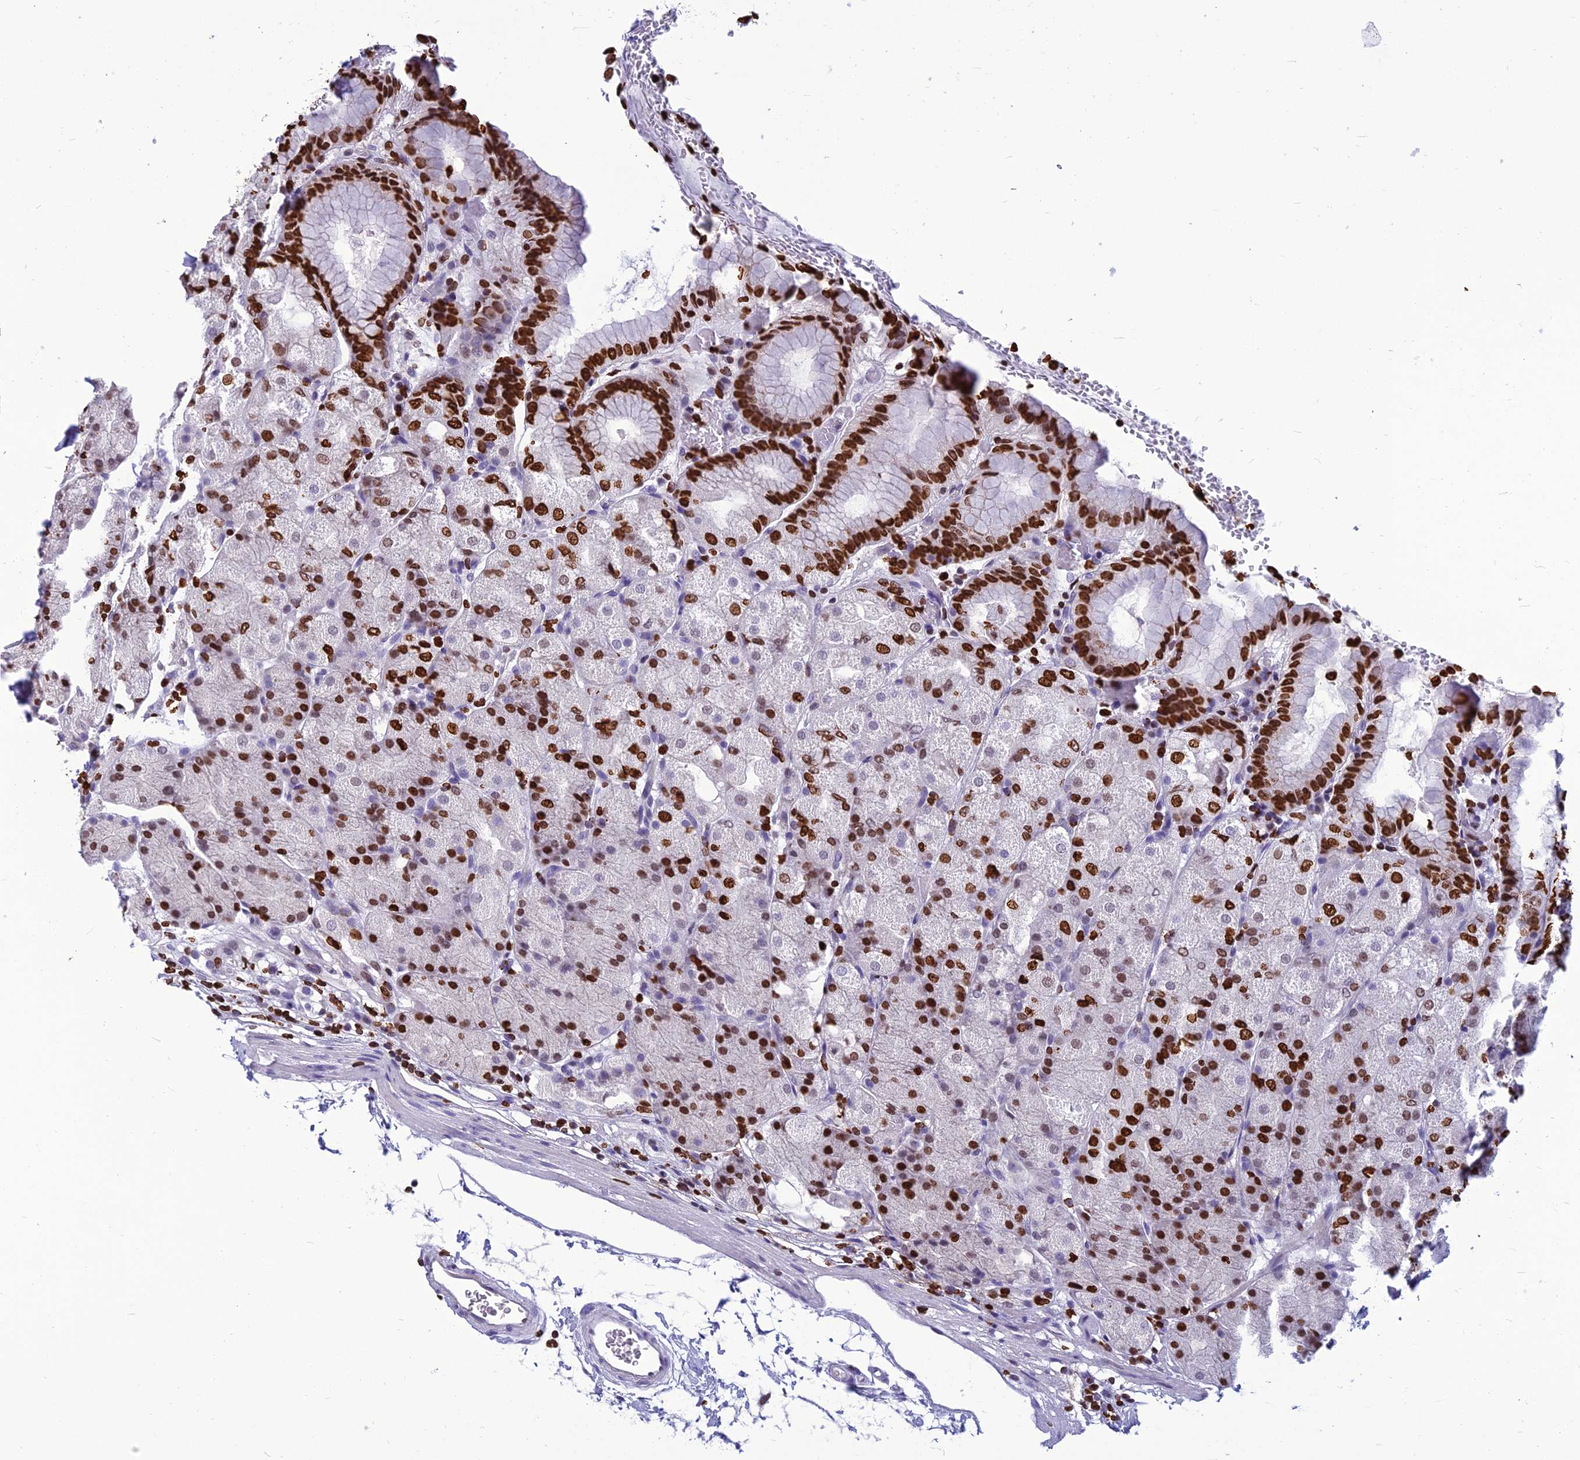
{"staining": {"intensity": "strong", "quantity": ">75%", "location": "nuclear"}, "tissue": "stomach", "cell_type": "Glandular cells", "image_type": "normal", "snomed": [{"axis": "morphology", "description": "Normal tissue, NOS"}, {"axis": "topography", "description": "Stomach, upper"}, {"axis": "topography", "description": "Stomach, lower"}], "caption": "Strong nuclear staining is present in approximately >75% of glandular cells in benign stomach.", "gene": "AKAP17A", "patient": {"sex": "male", "age": 62}}